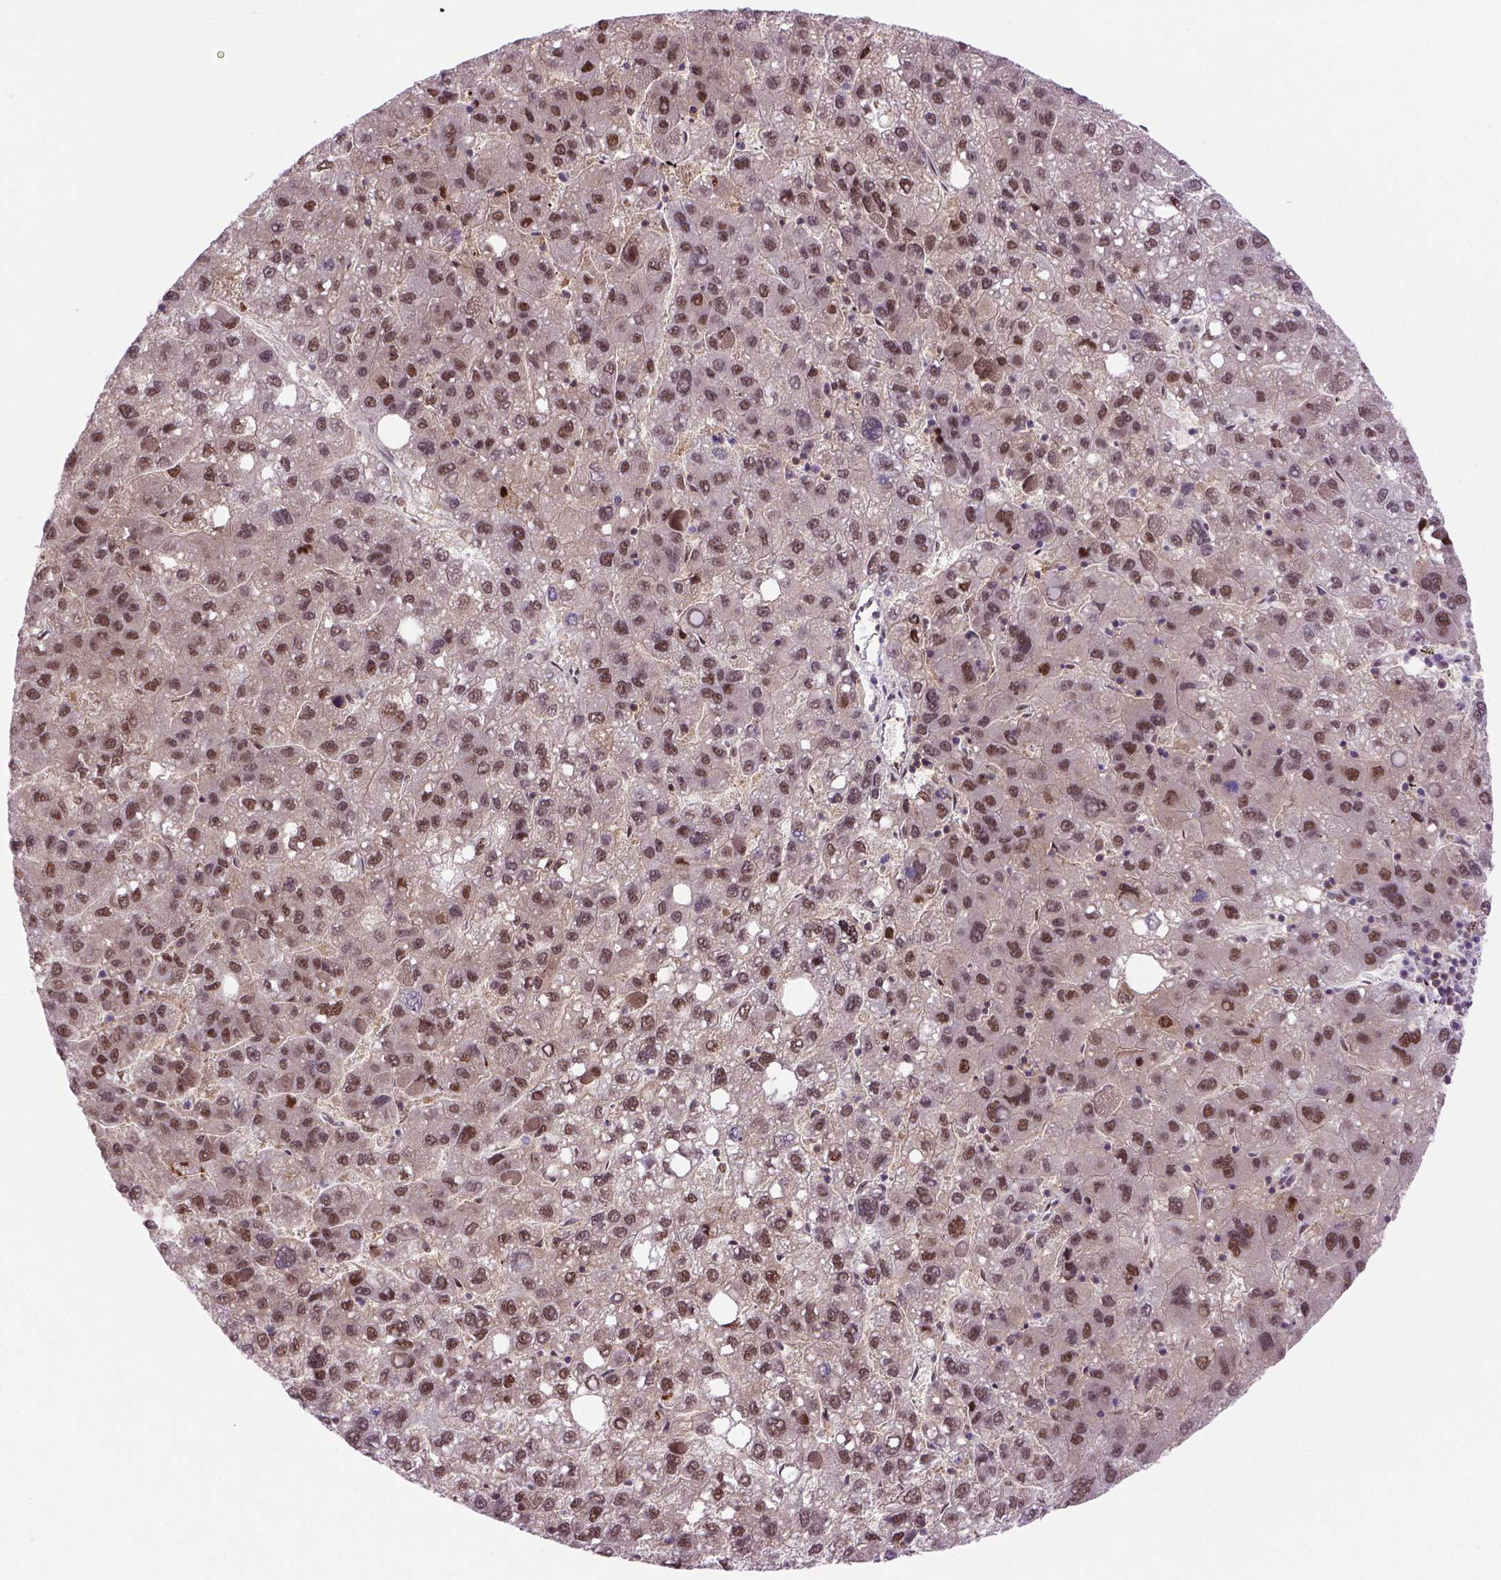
{"staining": {"intensity": "strong", "quantity": ">75%", "location": "cytoplasmic/membranous,nuclear"}, "tissue": "liver cancer", "cell_type": "Tumor cells", "image_type": "cancer", "snomed": [{"axis": "morphology", "description": "Carcinoma, Hepatocellular, NOS"}, {"axis": "topography", "description": "Liver"}], "caption": "DAB immunohistochemical staining of liver hepatocellular carcinoma displays strong cytoplasmic/membranous and nuclear protein staining in about >75% of tumor cells.", "gene": "PSMC2", "patient": {"sex": "female", "age": 82}}